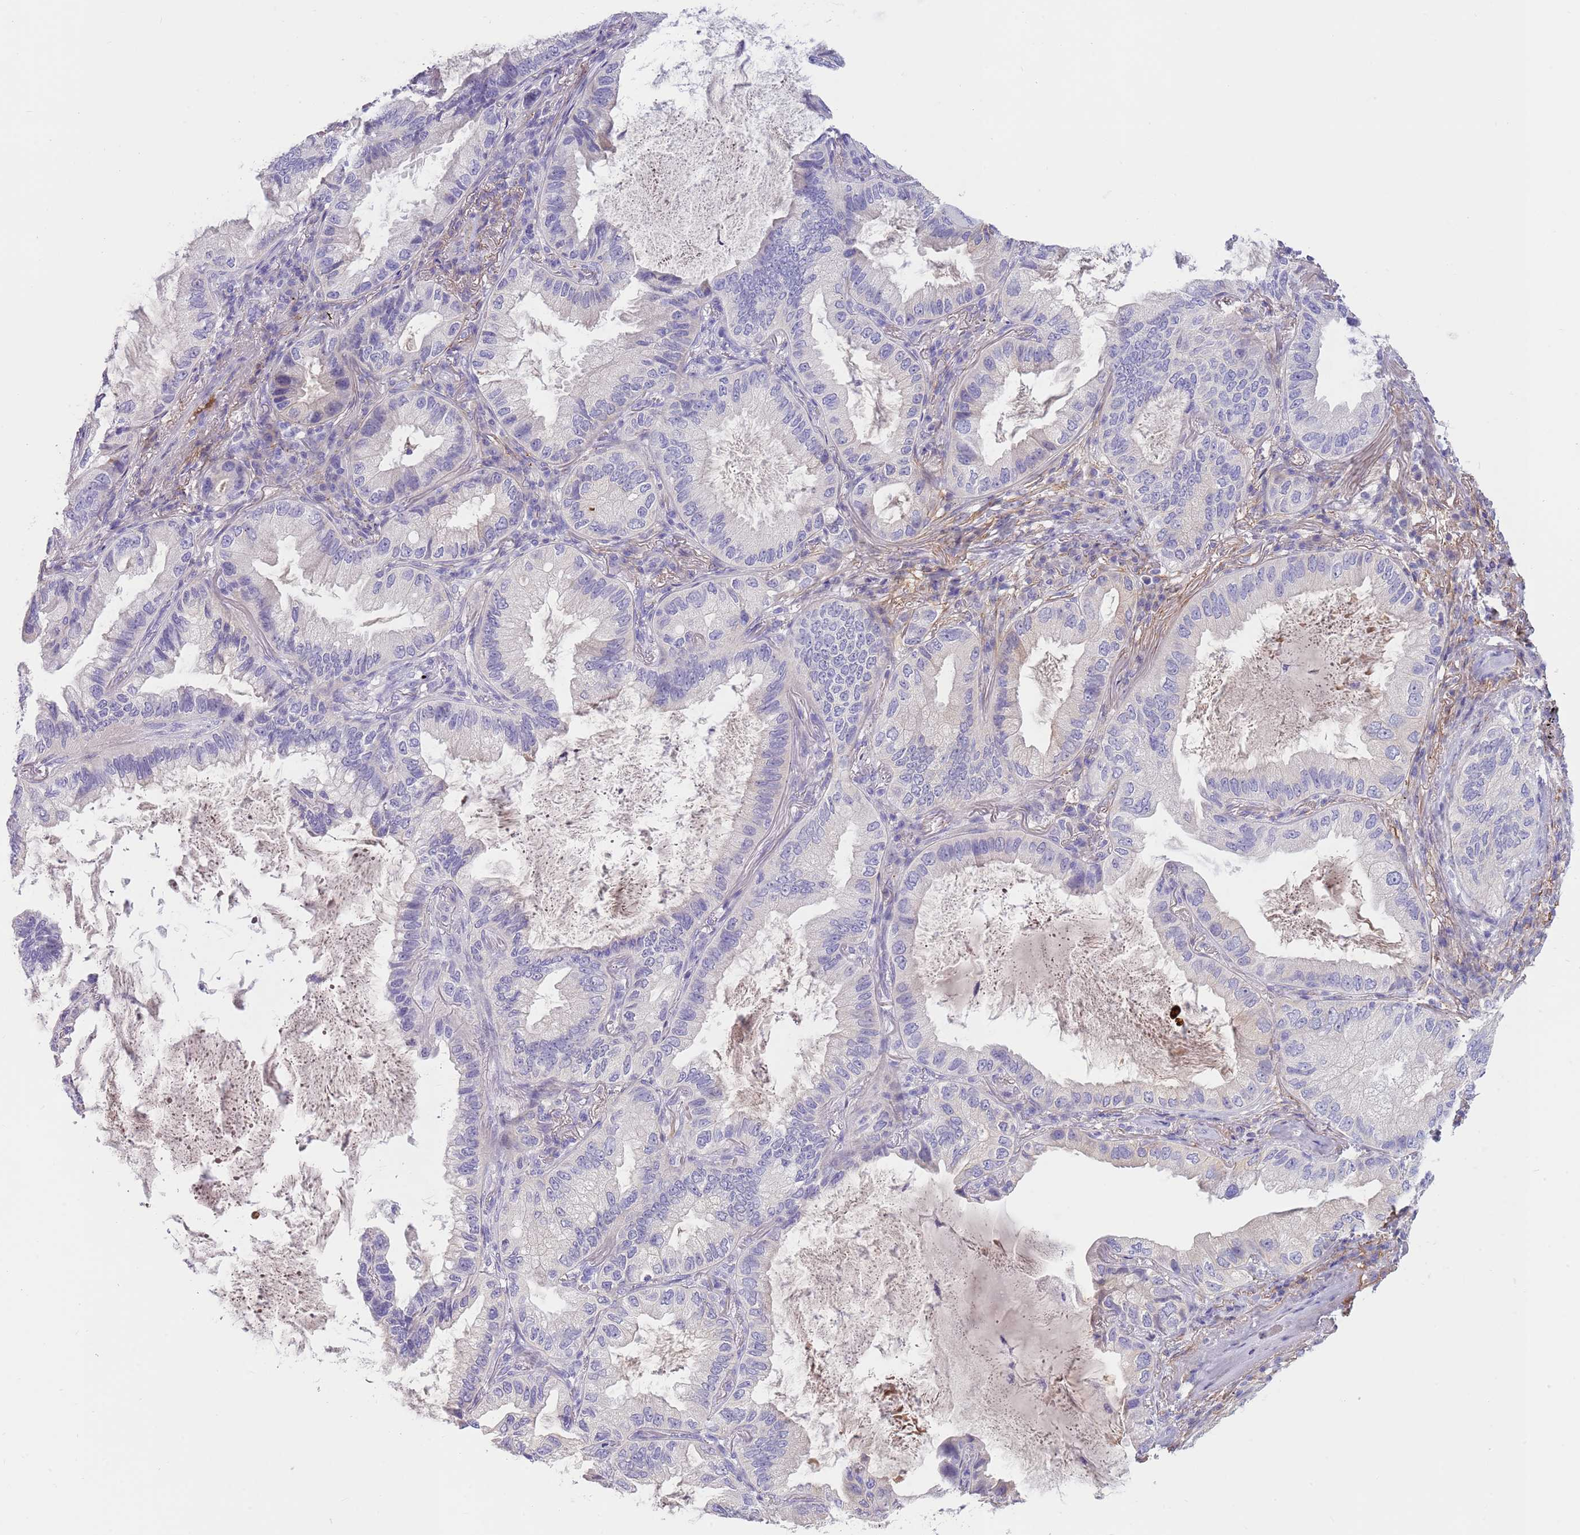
{"staining": {"intensity": "negative", "quantity": "none", "location": "none"}, "tissue": "lung cancer", "cell_type": "Tumor cells", "image_type": "cancer", "snomed": [{"axis": "morphology", "description": "Adenocarcinoma, NOS"}, {"axis": "topography", "description": "Lung"}], "caption": "A micrograph of lung cancer stained for a protein exhibits no brown staining in tumor cells.", "gene": "LEPROTL1", "patient": {"sex": "female", "age": 69}}